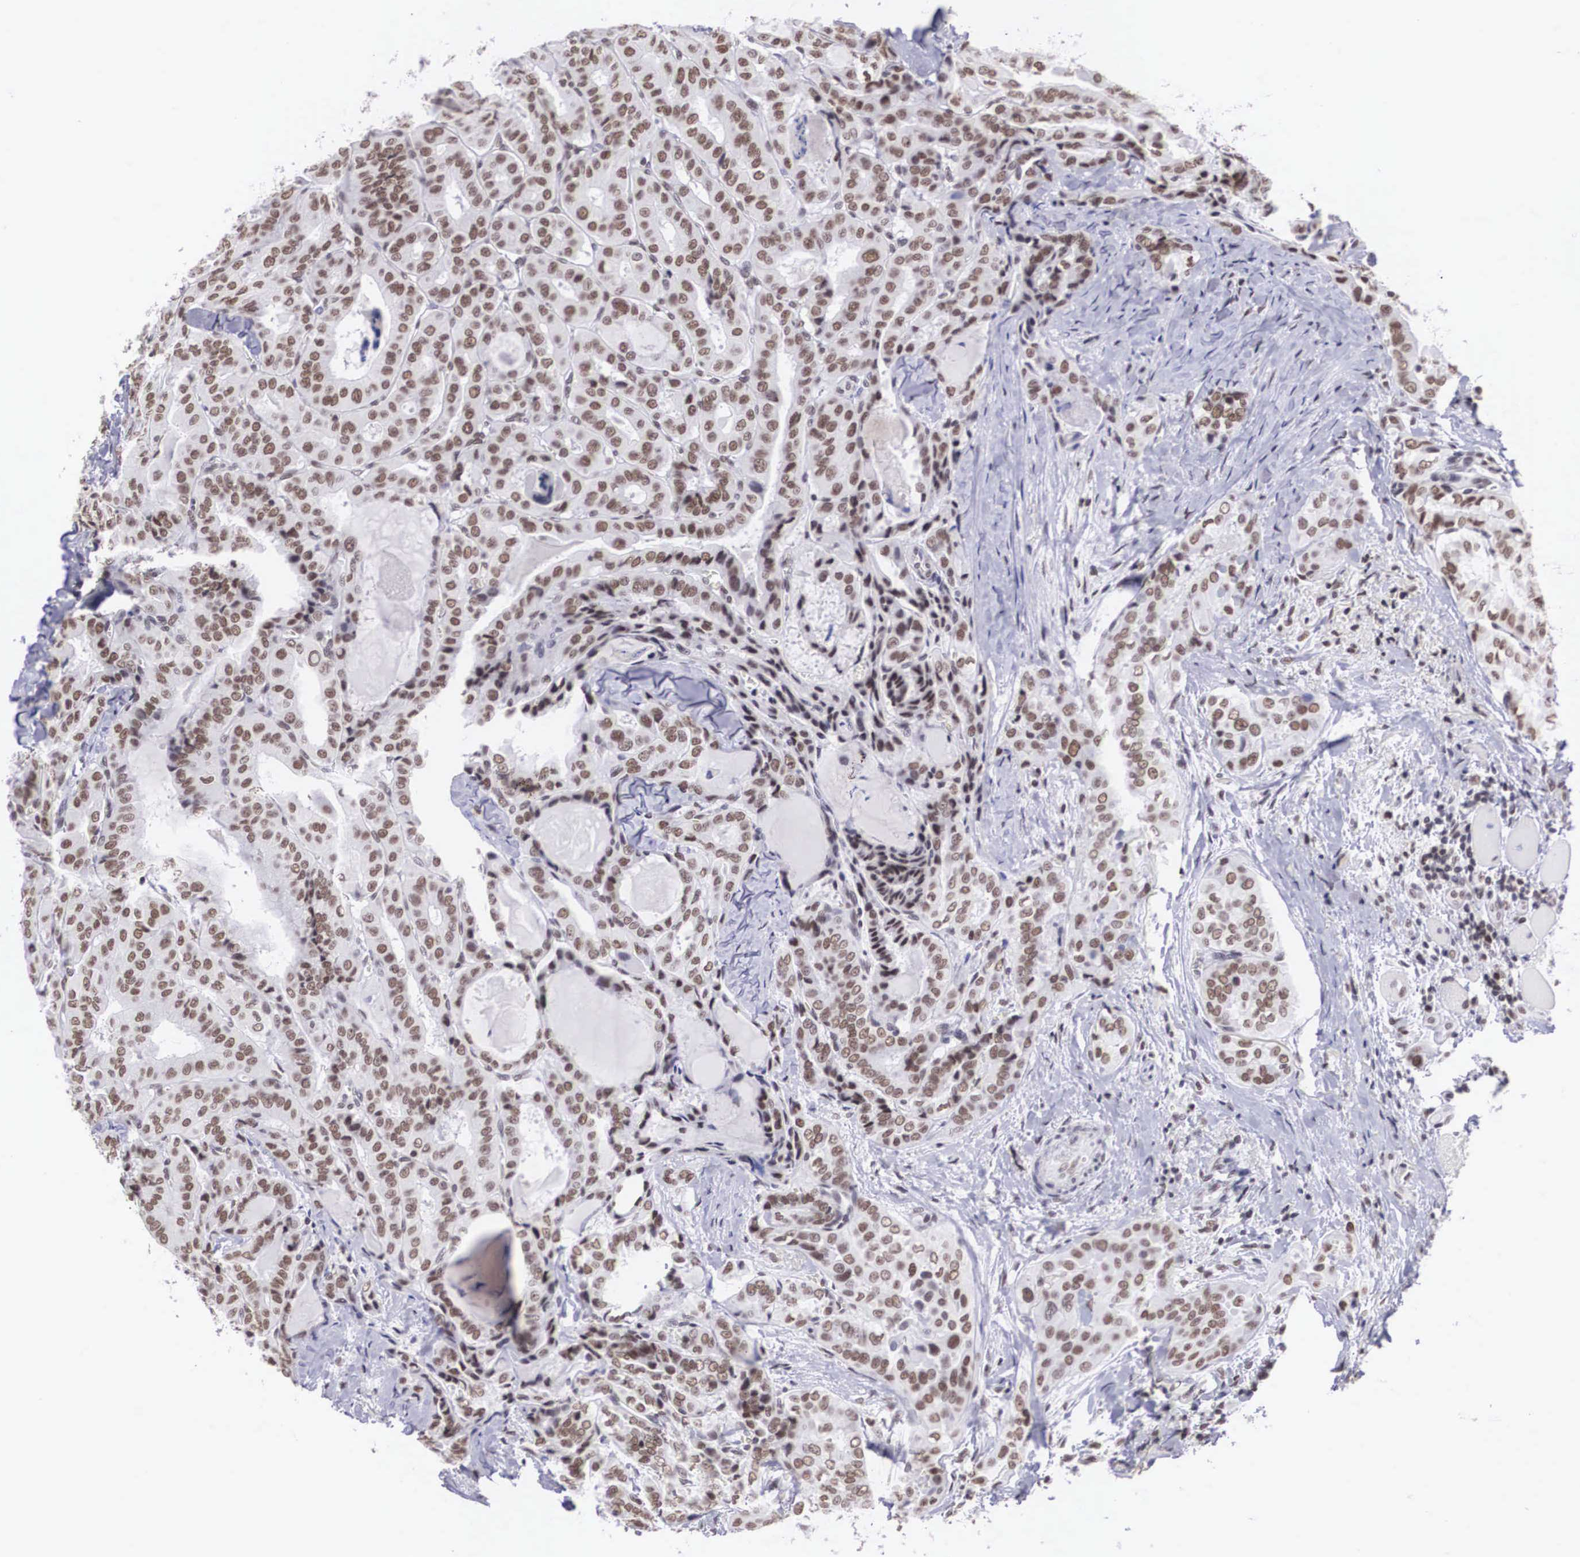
{"staining": {"intensity": "moderate", "quantity": ">75%", "location": "nuclear"}, "tissue": "thyroid cancer", "cell_type": "Tumor cells", "image_type": "cancer", "snomed": [{"axis": "morphology", "description": "Papillary adenocarcinoma, NOS"}, {"axis": "topography", "description": "Thyroid gland"}], "caption": "A medium amount of moderate nuclear expression is present in approximately >75% of tumor cells in papillary adenocarcinoma (thyroid) tissue.", "gene": "CSTF2", "patient": {"sex": "female", "age": 71}}